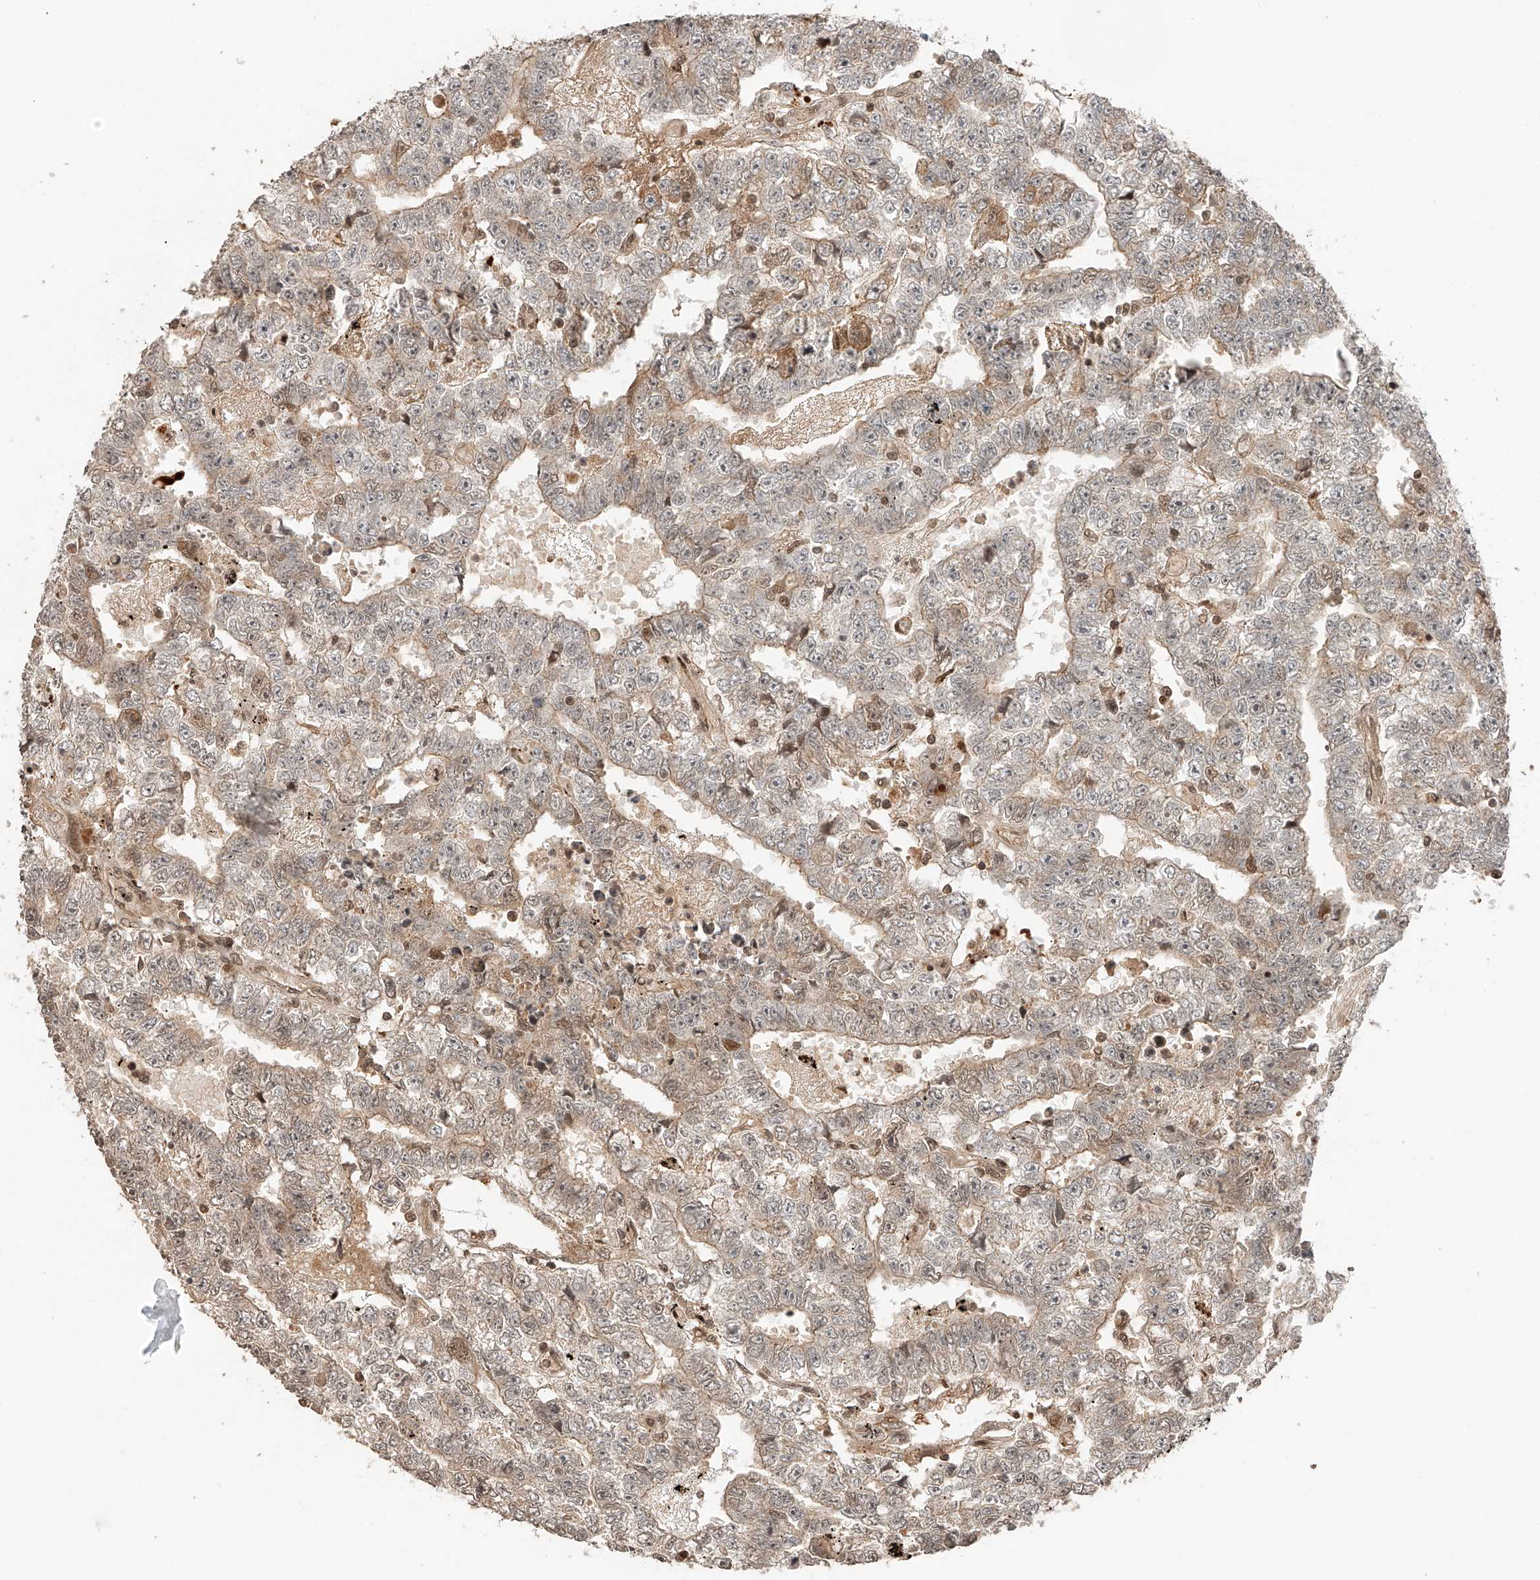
{"staining": {"intensity": "weak", "quantity": "25%-75%", "location": "cytoplasmic/membranous"}, "tissue": "testis cancer", "cell_type": "Tumor cells", "image_type": "cancer", "snomed": [{"axis": "morphology", "description": "Carcinoma, Embryonal, NOS"}, {"axis": "topography", "description": "Testis"}], "caption": "Immunohistochemistry micrograph of neoplastic tissue: human testis cancer stained using immunohistochemistry (IHC) reveals low levels of weak protein expression localized specifically in the cytoplasmic/membranous of tumor cells, appearing as a cytoplasmic/membranous brown color.", "gene": "ARHGAP33", "patient": {"sex": "male", "age": 25}}